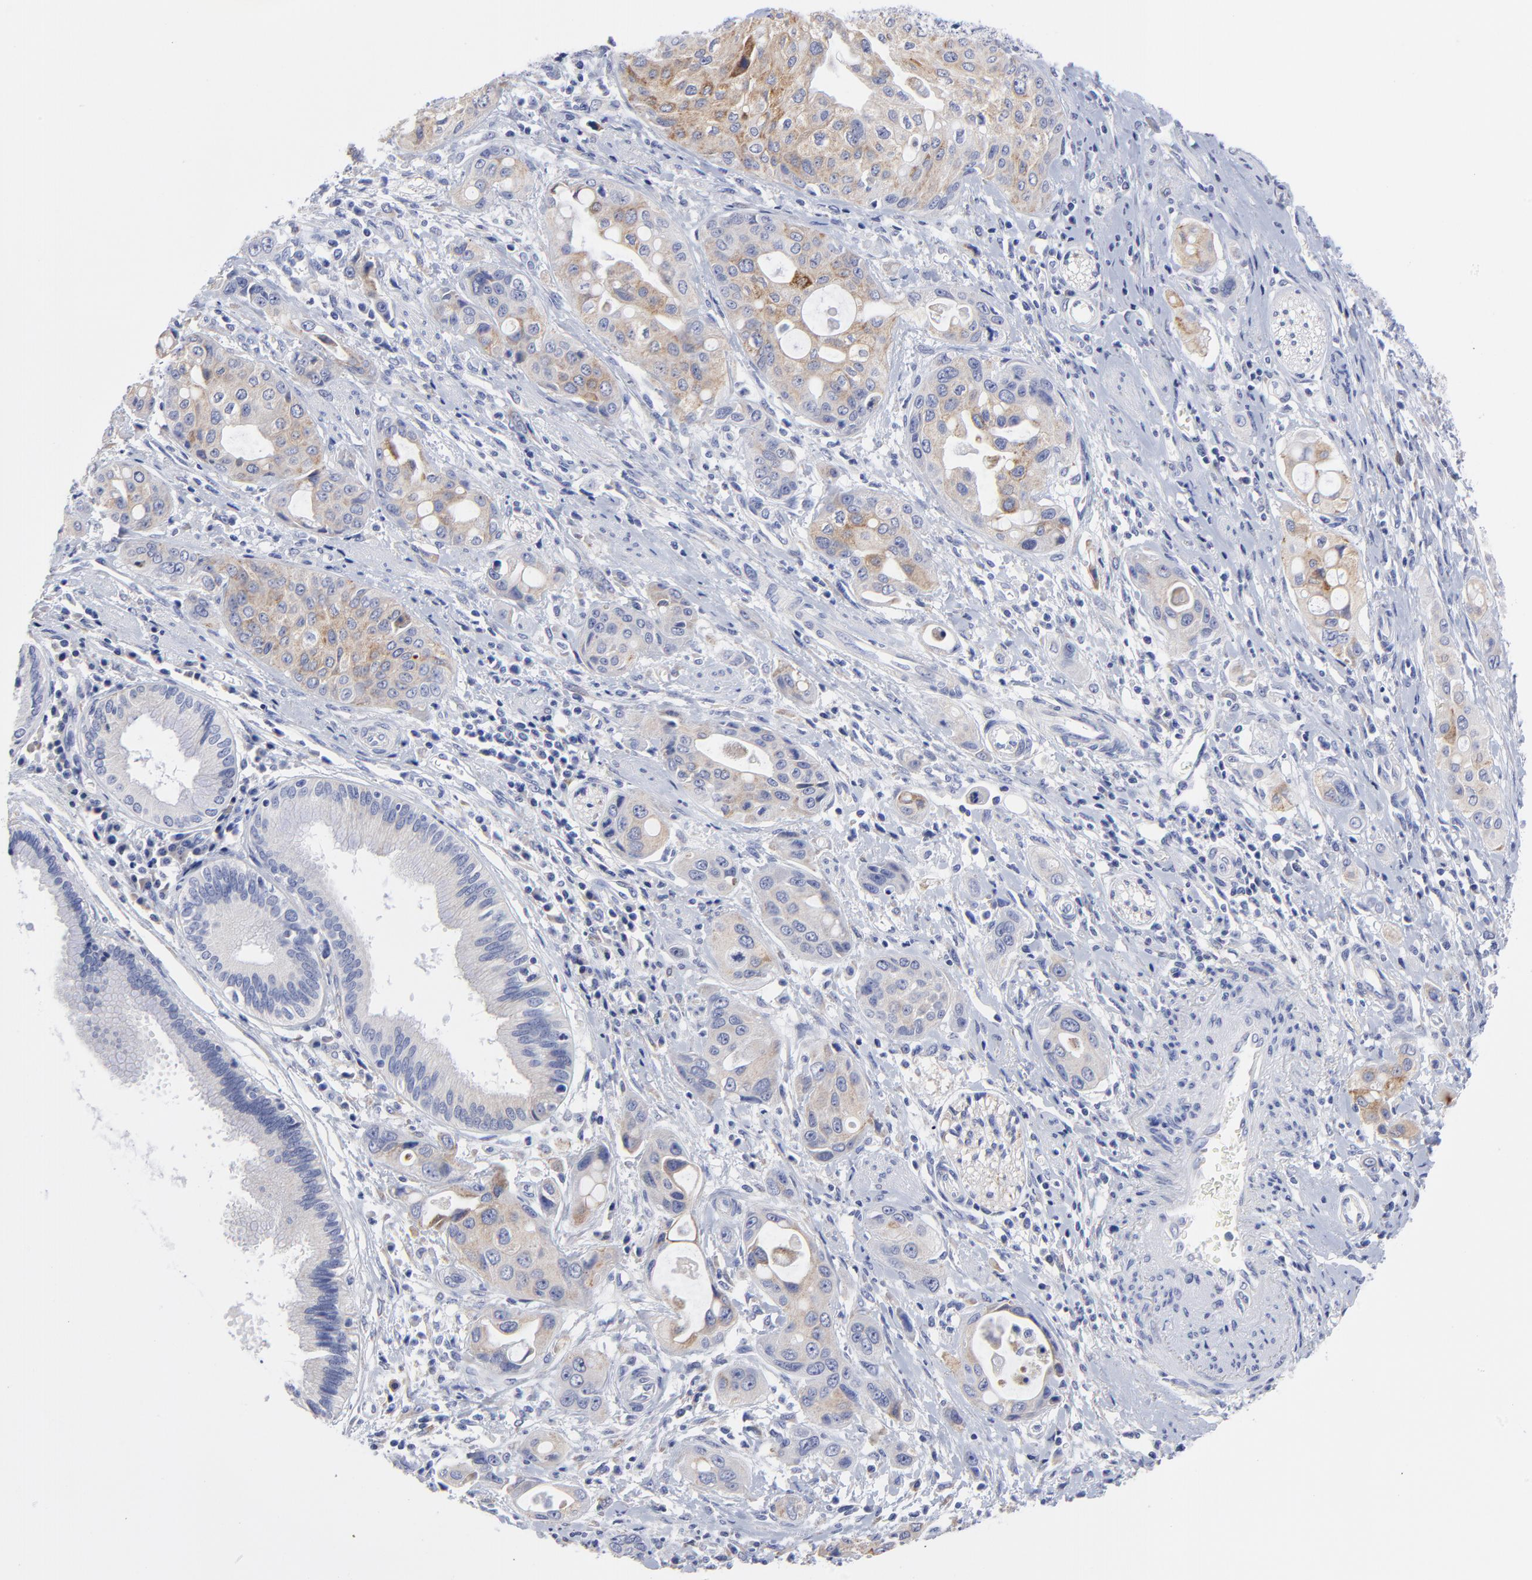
{"staining": {"intensity": "weak", "quantity": ">75%", "location": "cytoplasmic/membranous"}, "tissue": "pancreatic cancer", "cell_type": "Tumor cells", "image_type": "cancer", "snomed": [{"axis": "morphology", "description": "Adenocarcinoma, NOS"}, {"axis": "topography", "description": "Pancreas"}], "caption": "There is low levels of weak cytoplasmic/membranous expression in tumor cells of pancreatic cancer (adenocarcinoma), as demonstrated by immunohistochemical staining (brown color).", "gene": "DUSP9", "patient": {"sex": "female", "age": 60}}